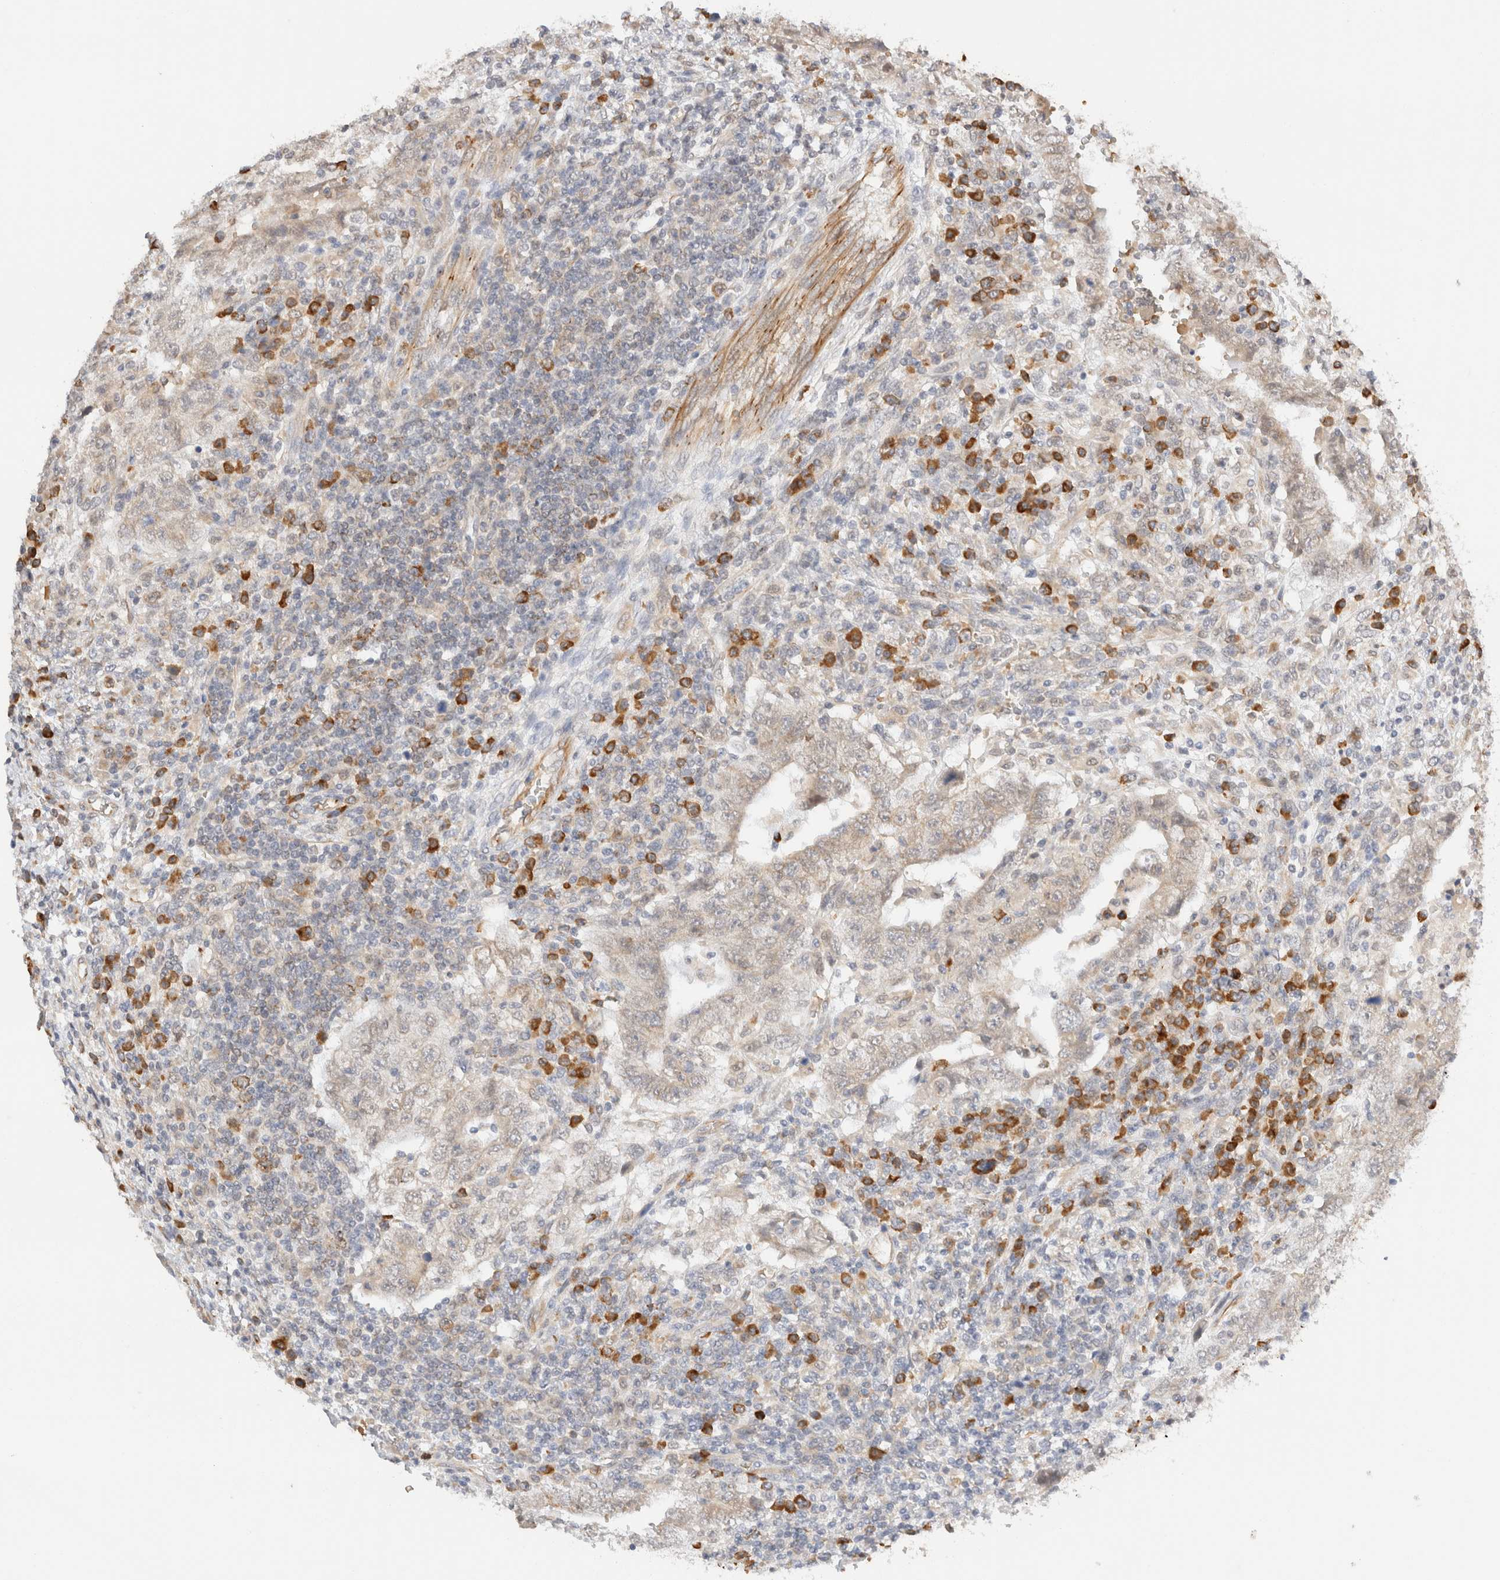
{"staining": {"intensity": "negative", "quantity": "none", "location": "none"}, "tissue": "testis cancer", "cell_type": "Tumor cells", "image_type": "cancer", "snomed": [{"axis": "morphology", "description": "Carcinoma, Embryonal, NOS"}, {"axis": "topography", "description": "Testis"}], "caption": "A high-resolution image shows IHC staining of embryonal carcinoma (testis), which reveals no significant staining in tumor cells.", "gene": "SYVN1", "patient": {"sex": "male", "age": 26}}